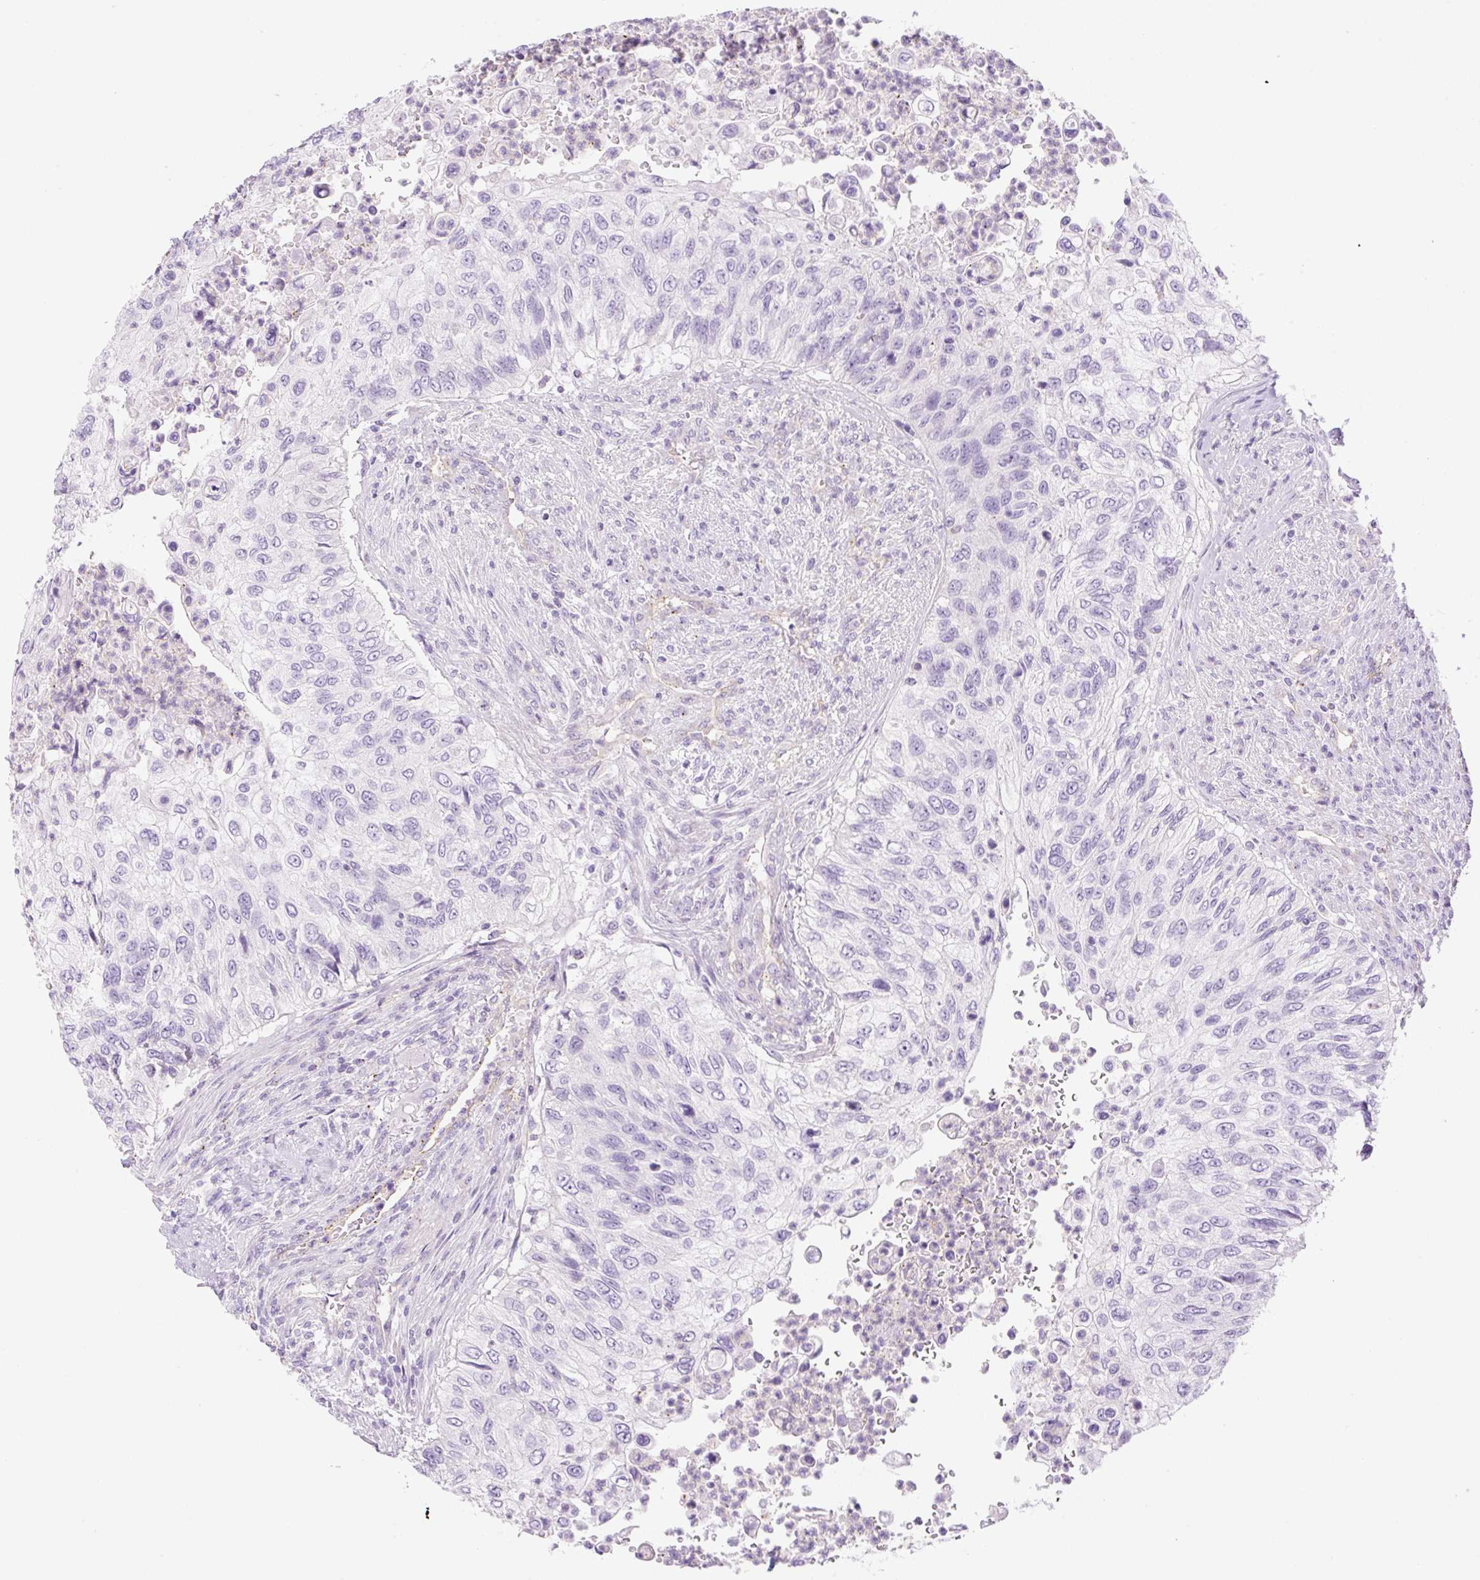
{"staining": {"intensity": "negative", "quantity": "none", "location": "none"}, "tissue": "urothelial cancer", "cell_type": "Tumor cells", "image_type": "cancer", "snomed": [{"axis": "morphology", "description": "Urothelial carcinoma, High grade"}, {"axis": "topography", "description": "Urinary bladder"}], "caption": "Protein analysis of urothelial cancer reveals no significant staining in tumor cells.", "gene": "EHD3", "patient": {"sex": "female", "age": 60}}